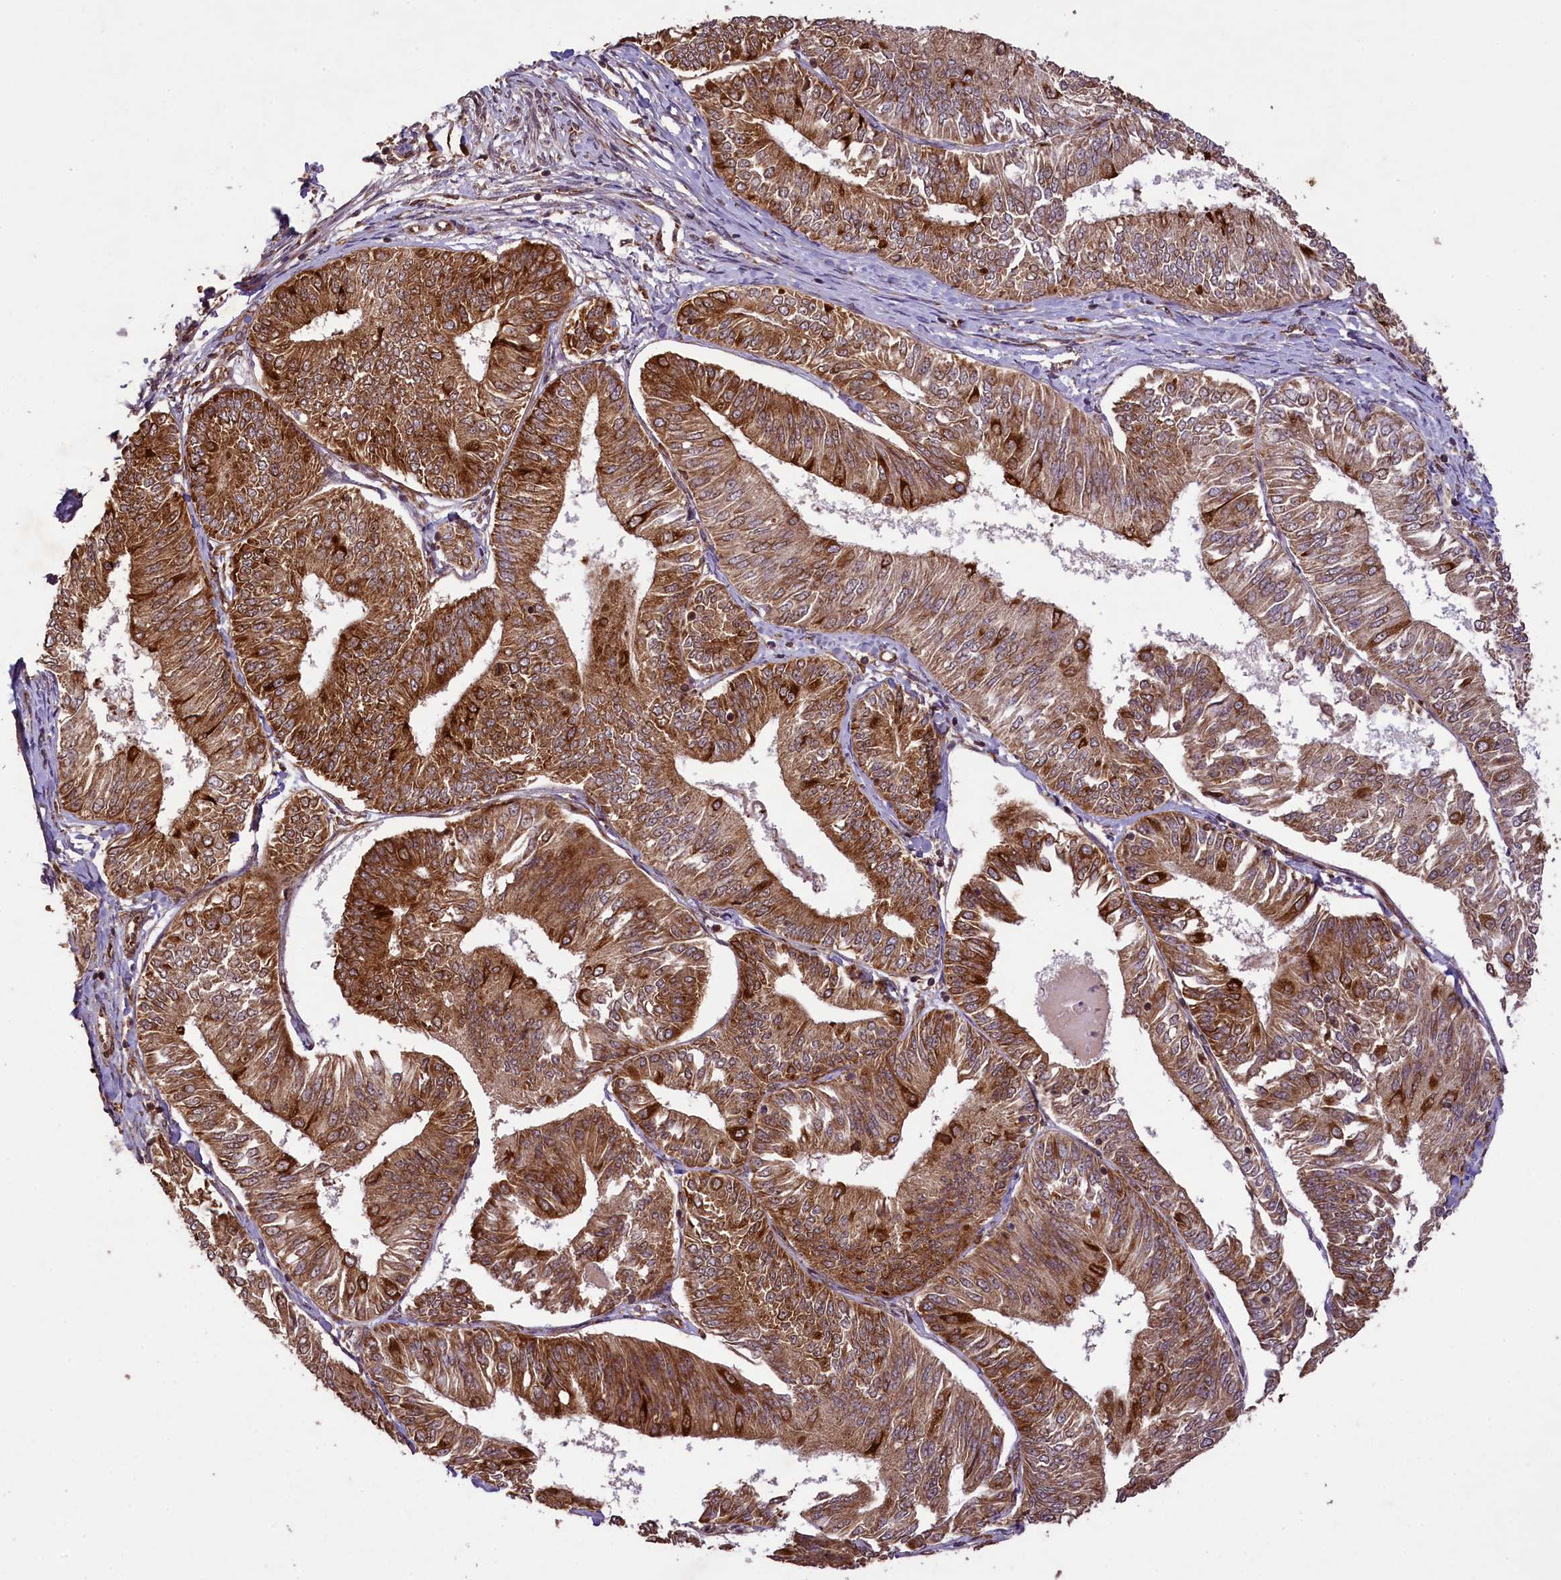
{"staining": {"intensity": "moderate", "quantity": ">75%", "location": "cytoplasmic/membranous"}, "tissue": "endometrial cancer", "cell_type": "Tumor cells", "image_type": "cancer", "snomed": [{"axis": "morphology", "description": "Adenocarcinoma, NOS"}, {"axis": "topography", "description": "Endometrium"}], "caption": "A photomicrograph of endometrial adenocarcinoma stained for a protein reveals moderate cytoplasmic/membranous brown staining in tumor cells.", "gene": "LARP4", "patient": {"sex": "female", "age": 58}}